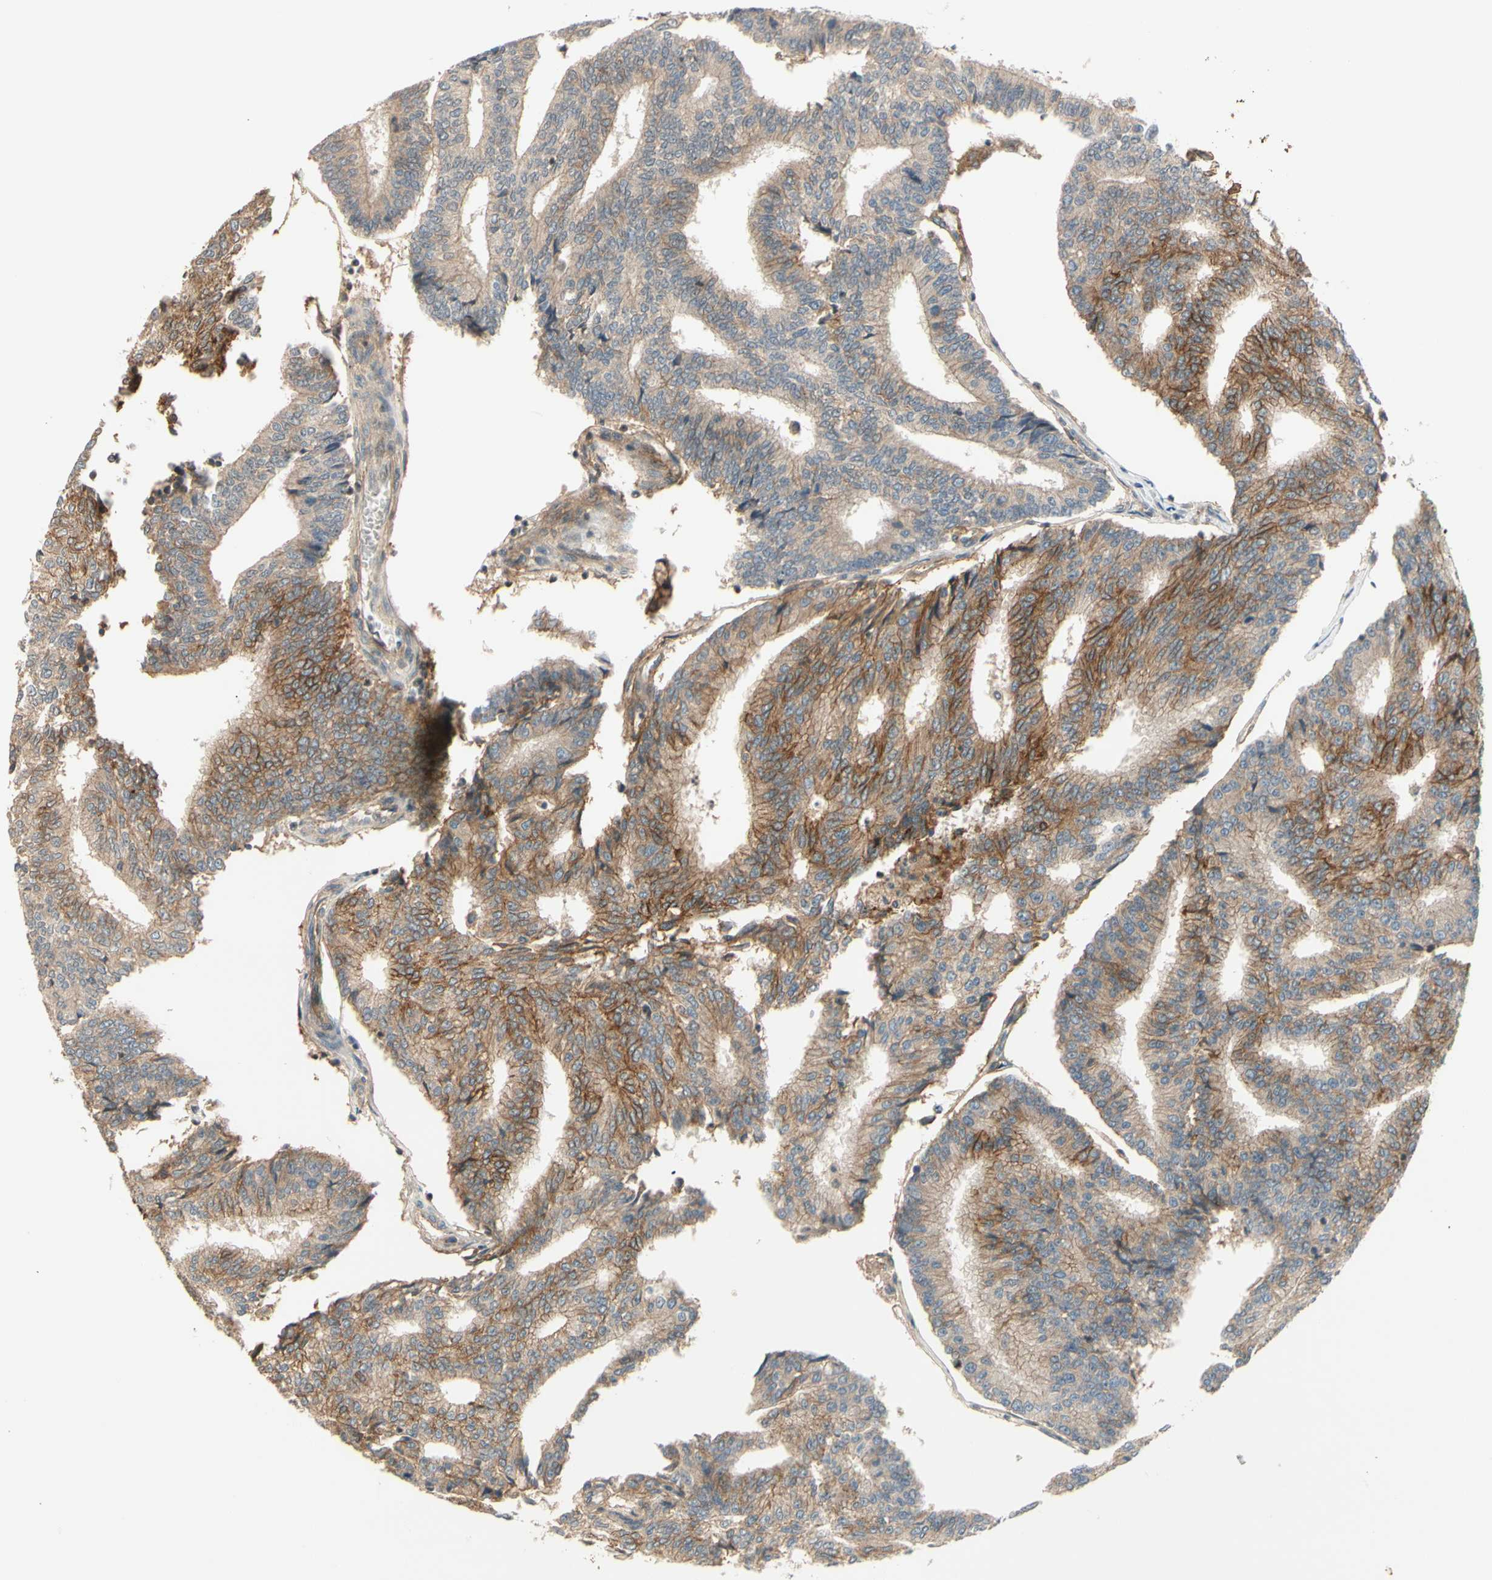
{"staining": {"intensity": "weak", "quantity": ">75%", "location": "cytoplasmic/membranous"}, "tissue": "prostate cancer", "cell_type": "Tumor cells", "image_type": "cancer", "snomed": [{"axis": "morphology", "description": "Adenocarcinoma, High grade"}, {"axis": "topography", "description": "Prostate"}], "caption": "Approximately >75% of tumor cells in prostate cancer reveal weak cytoplasmic/membranous protein expression as visualized by brown immunohistochemical staining.", "gene": "NFYA", "patient": {"sex": "male", "age": 55}}